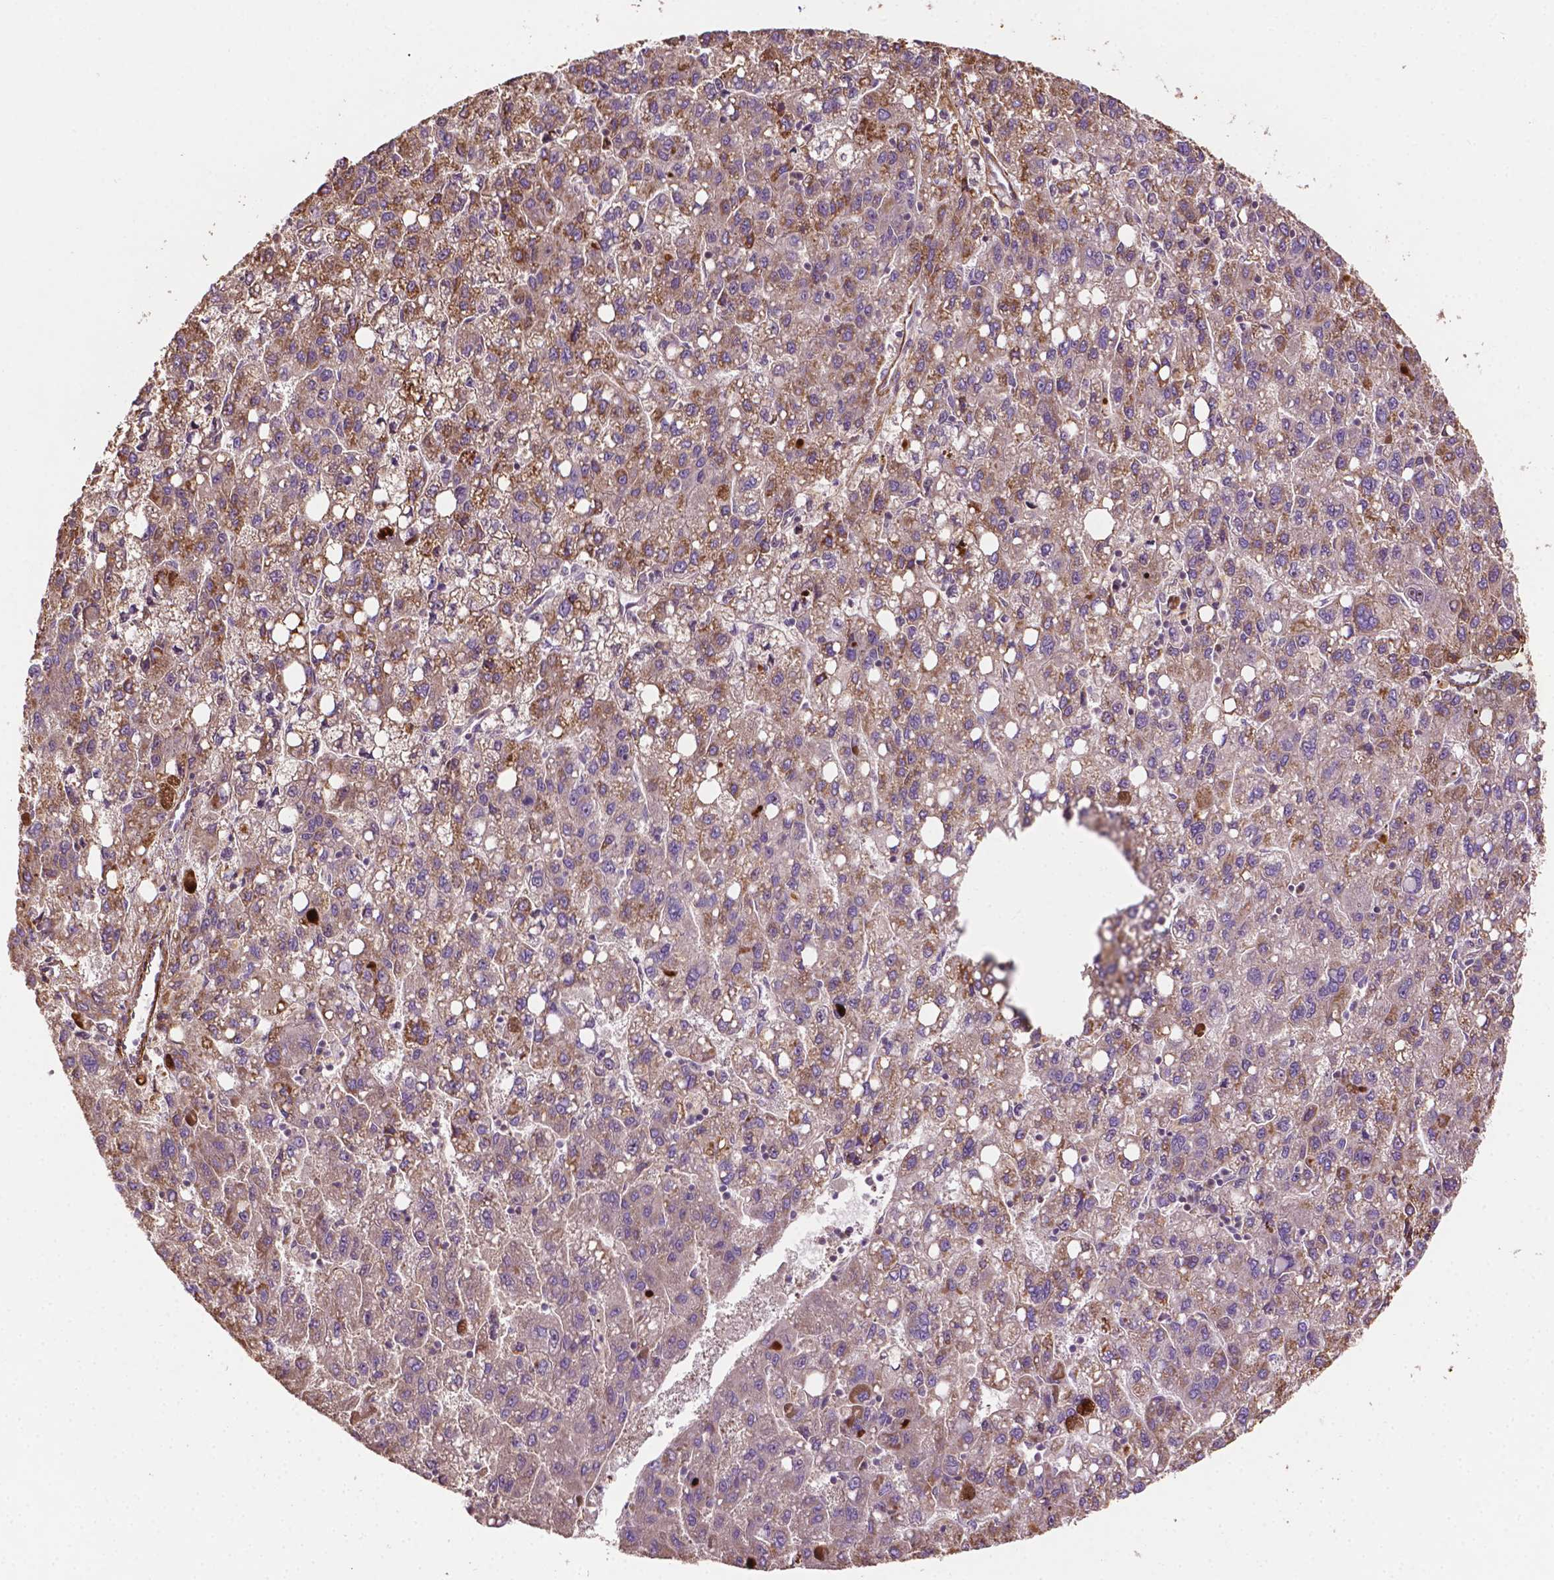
{"staining": {"intensity": "moderate", "quantity": "25%-75%", "location": "cytoplasmic/membranous"}, "tissue": "liver cancer", "cell_type": "Tumor cells", "image_type": "cancer", "snomed": [{"axis": "morphology", "description": "Carcinoma, Hepatocellular, NOS"}, {"axis": "topography", "description": "Liver"}], "caption": "This is an image of IHC staining of liver cancer (hepatocellular carcinoma), which shows moderate staining in the cytoplasmic/membranous of tumor cells.", "gene": "LRR1", "patient": {"sex": "female", "age": 82}}